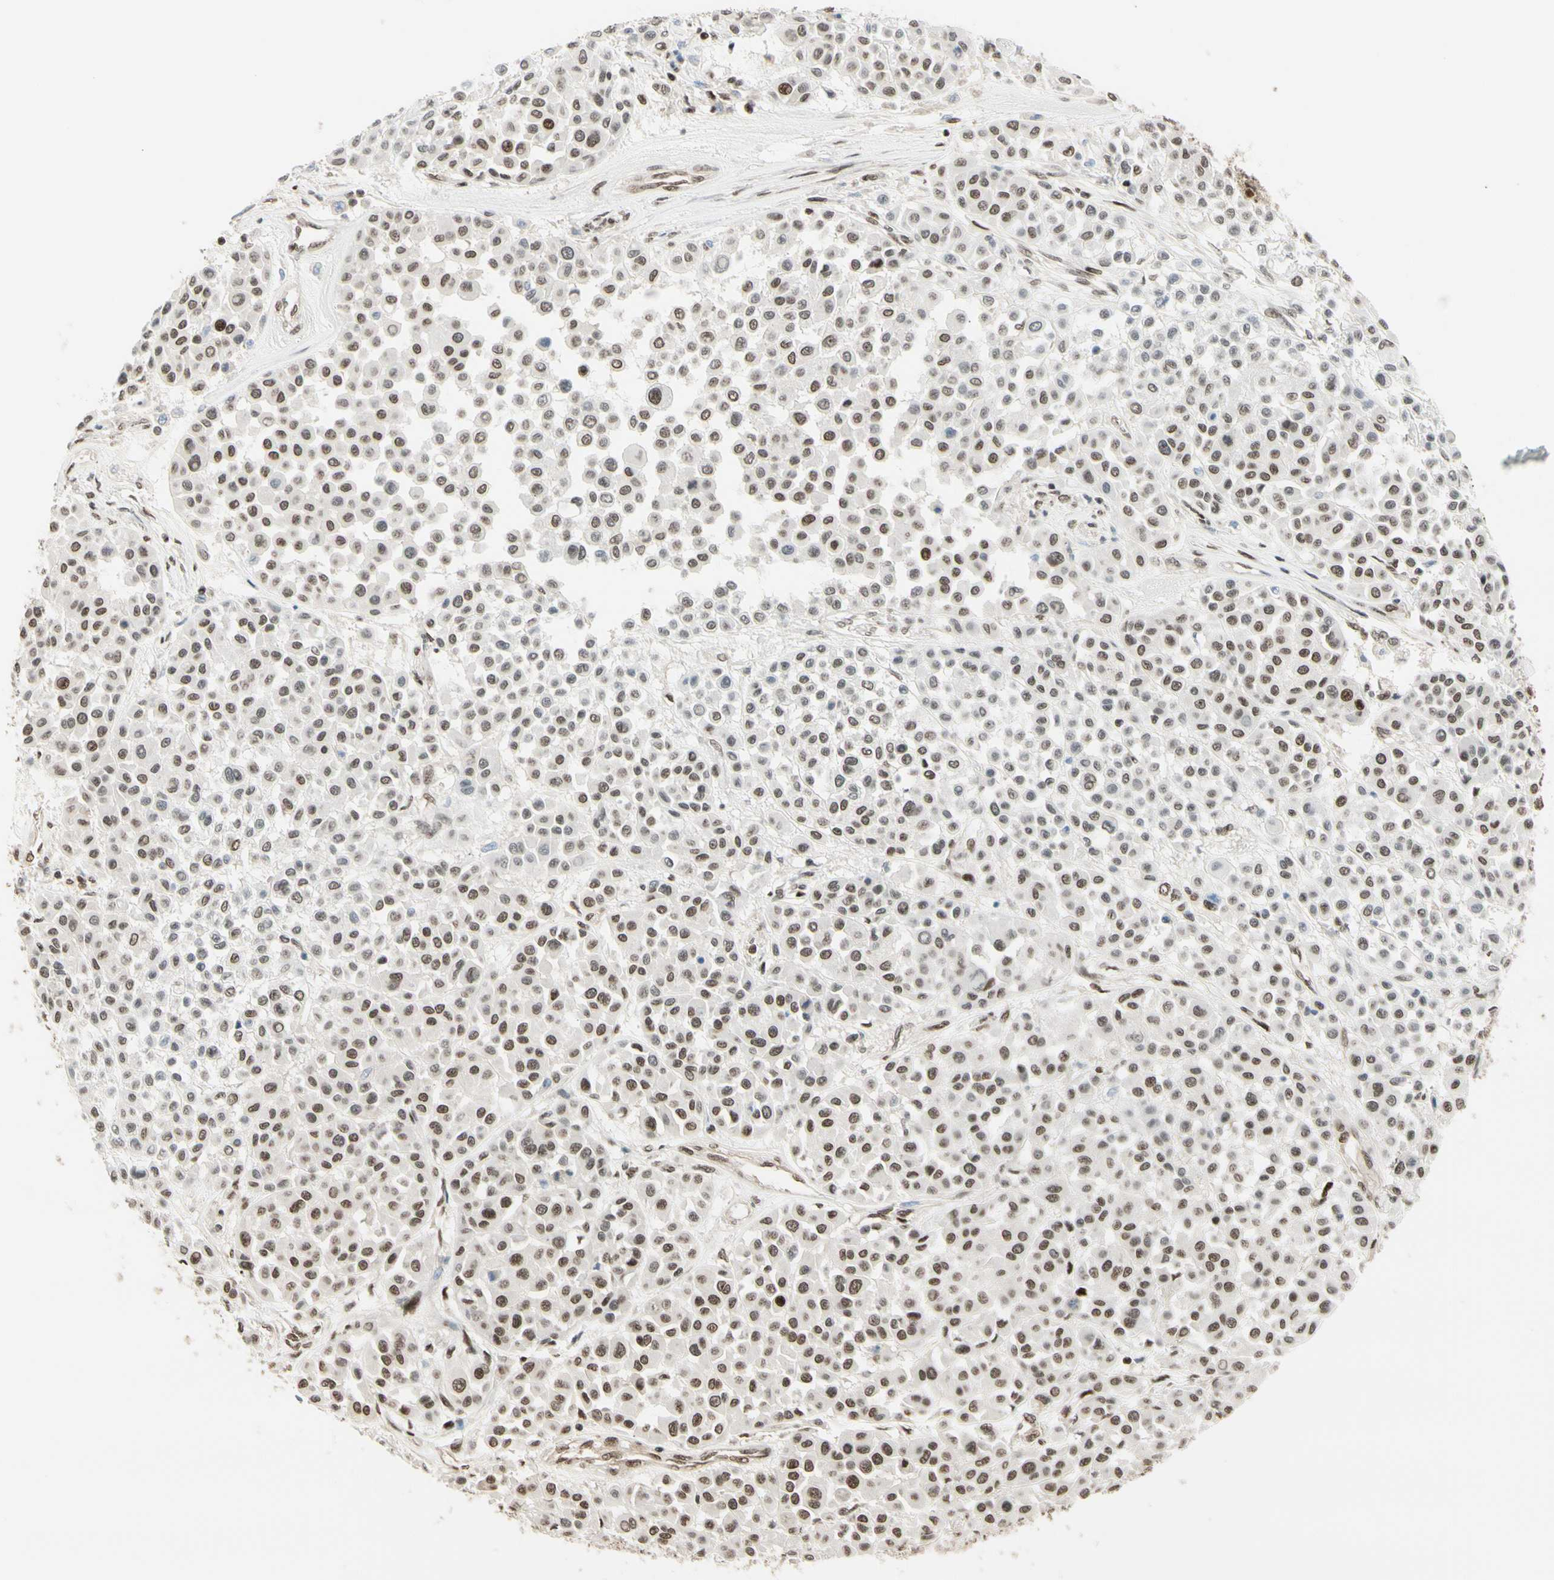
{"staining": {"intensity": "moderate", "quantity": "25%-75%", "location": "nuclear"}, "tissue": "melanoma", "cell_type": "Tumor cells", "image_type": "cancer", "snomed": [{"axis": "morphology", "description": "Malignant melanoma, Metastatic site"}, {"axis": "topography", "description": "Soft tissue"}], "caption": "Tumor cells reveal moderate nuclear positivity in about 25%-75% of cells in melanoma.", "gene": "SUFU", "patient": {"sex": "male", "age": 41}}